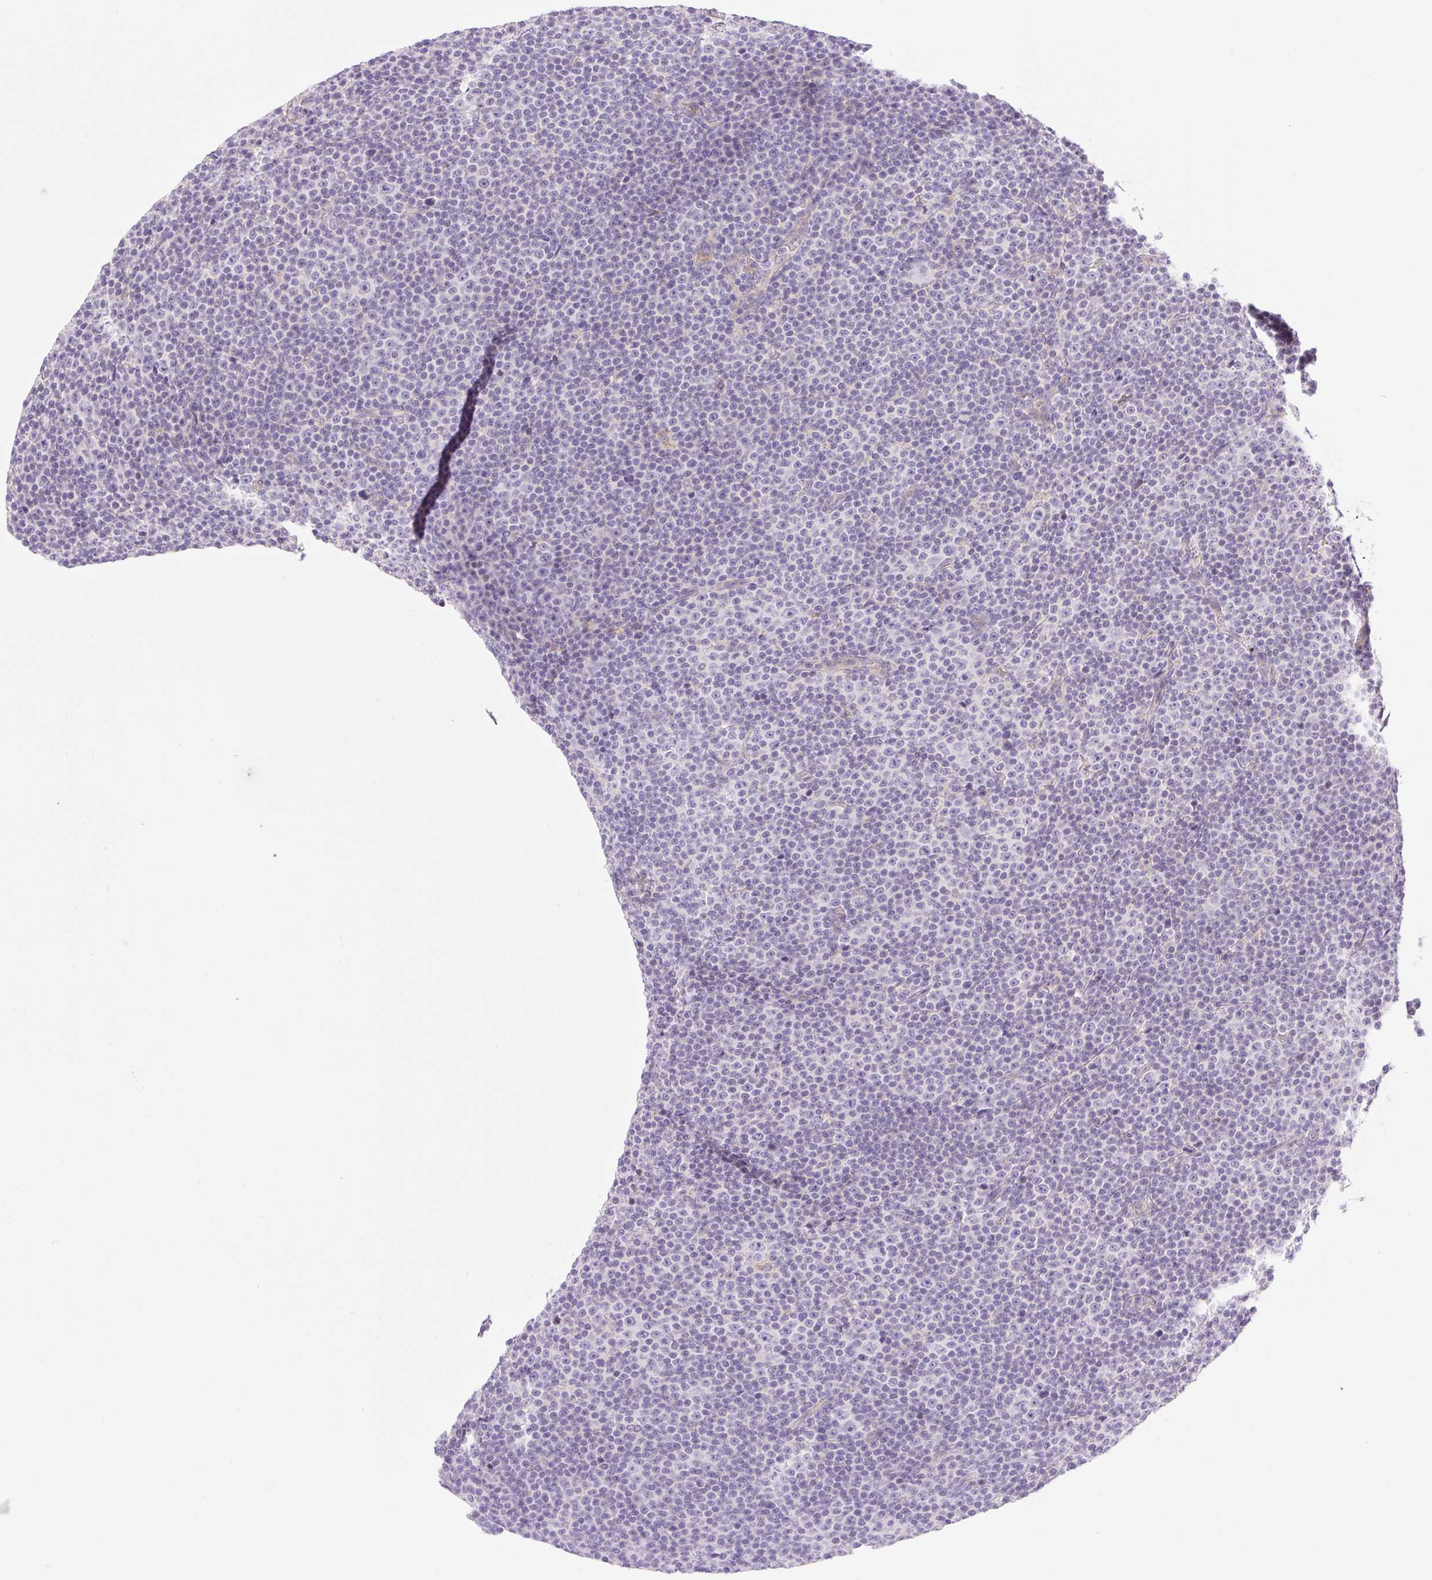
{"staining": {"intensity": "negative", "quantity": "none", "location": "none"}, "tissue": "lymphoma", "cell_type": "Tumor cells", "image_type": "cancer", "snomed": [{"axis": "morphology", "description": "Malignant lymphoma, non-Hodgkin's type, Low grade"}, {"axis": "topography", "description": "Lymph node"}], "caption": "Immunohistochemistry (IHC) image of neoplastic tissue: human malignant lymphoma, non-Hodgkin's type (low-grade) stained with DAB reveals no significant protein expression in tumor cells.", "gene": "DENND5A", "patient": {"sex": "female", "age": 67}}